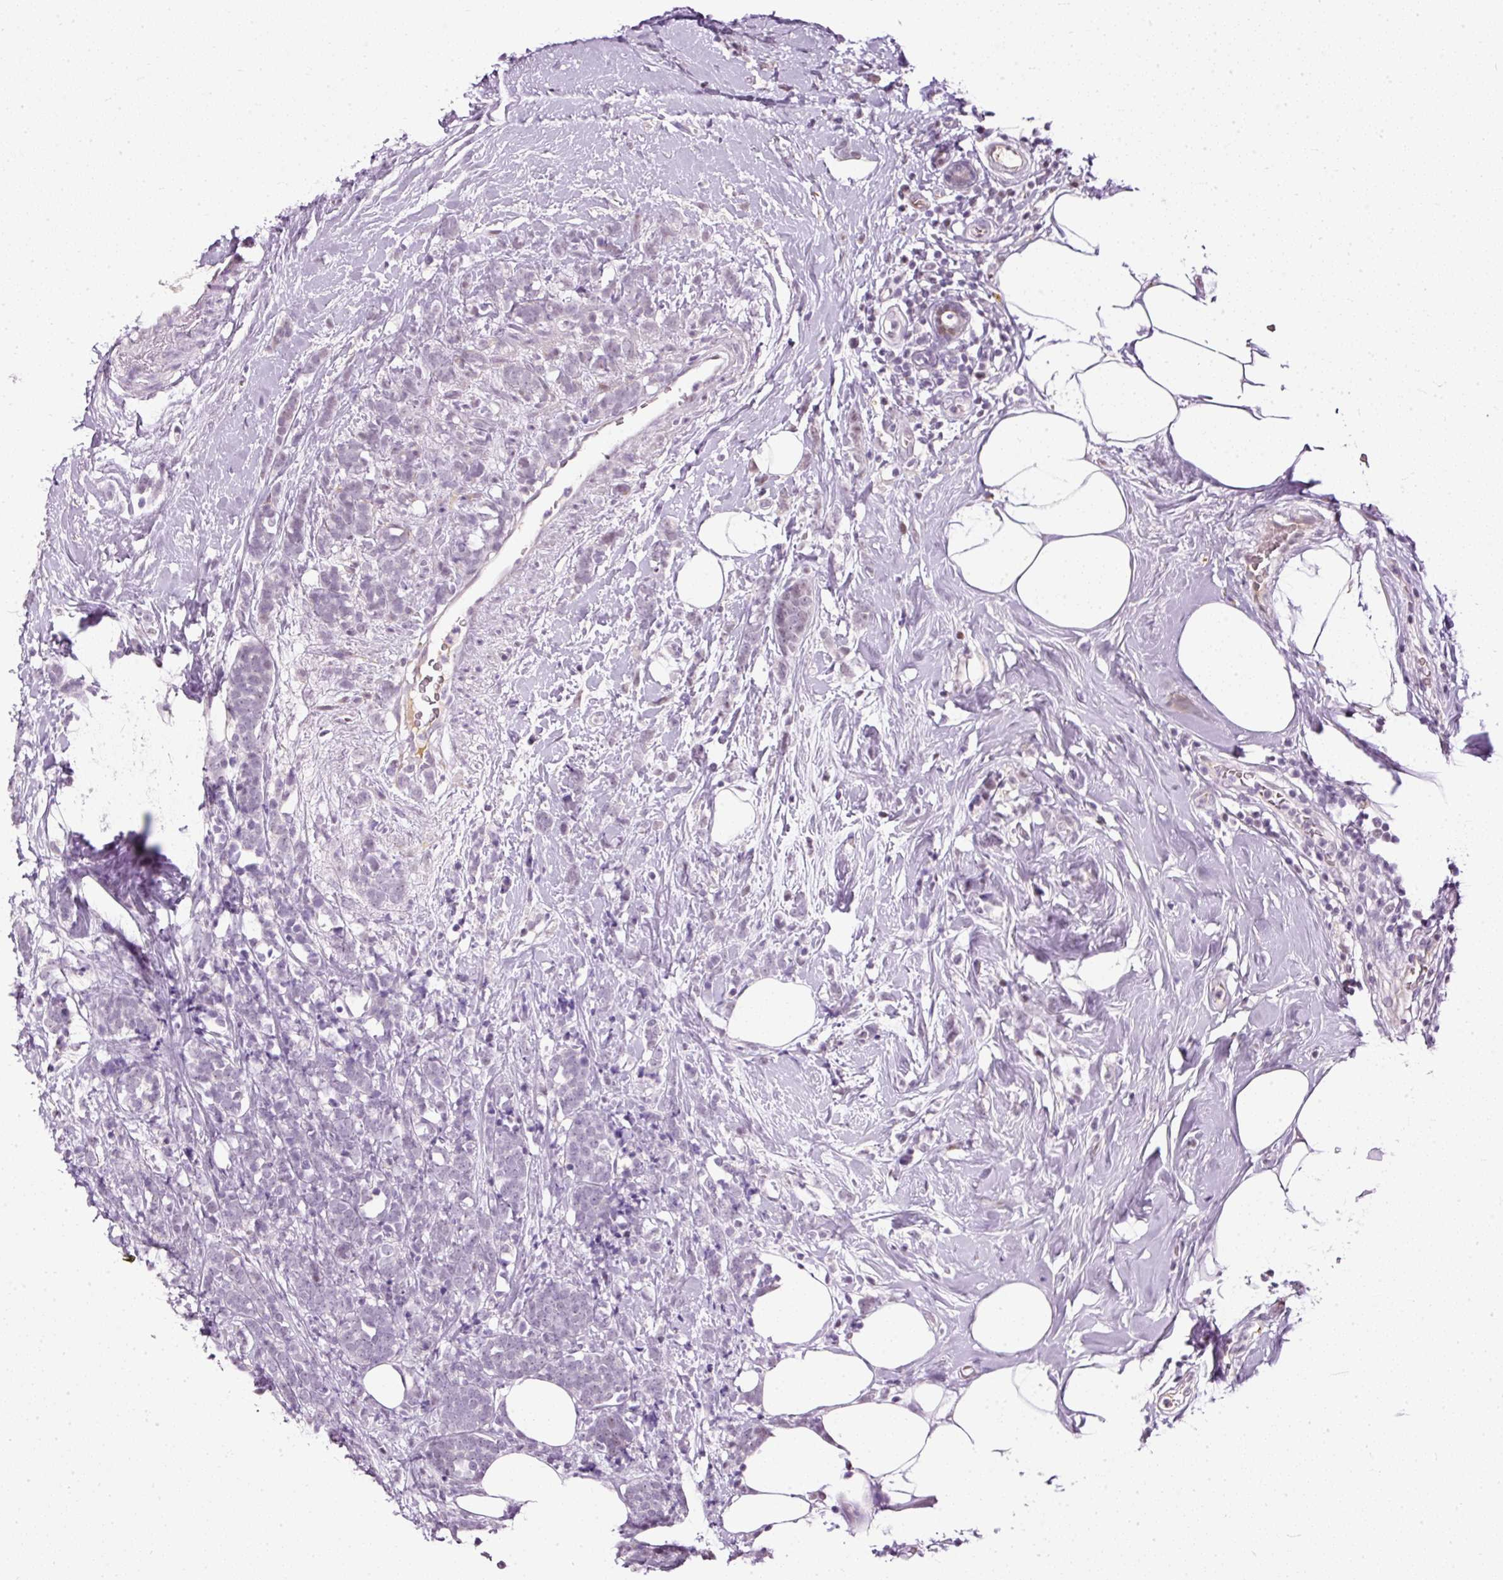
{"staining": {"intensity": "negative", "quantity": "none", "location": "none"}, "tissue": "breast cancer", "cell_type": "Tumor cells", "image_type": "cancer", "snomed": [{"axis": "morphology", "description": "Lobular carcinoma"}, {"axis": "topography", "description": "Breast"}], "caption": "Tumor cells show no significant staining in breast cancer (lobular carcinoma). The staining was performed using DAB to visualize the protein expression in brown, while the nuclei were stained in blue with hematoxylin (Magnification: 20x).", "gene": "PDE6B", "patient": {"sex": "female", "age": 58}}